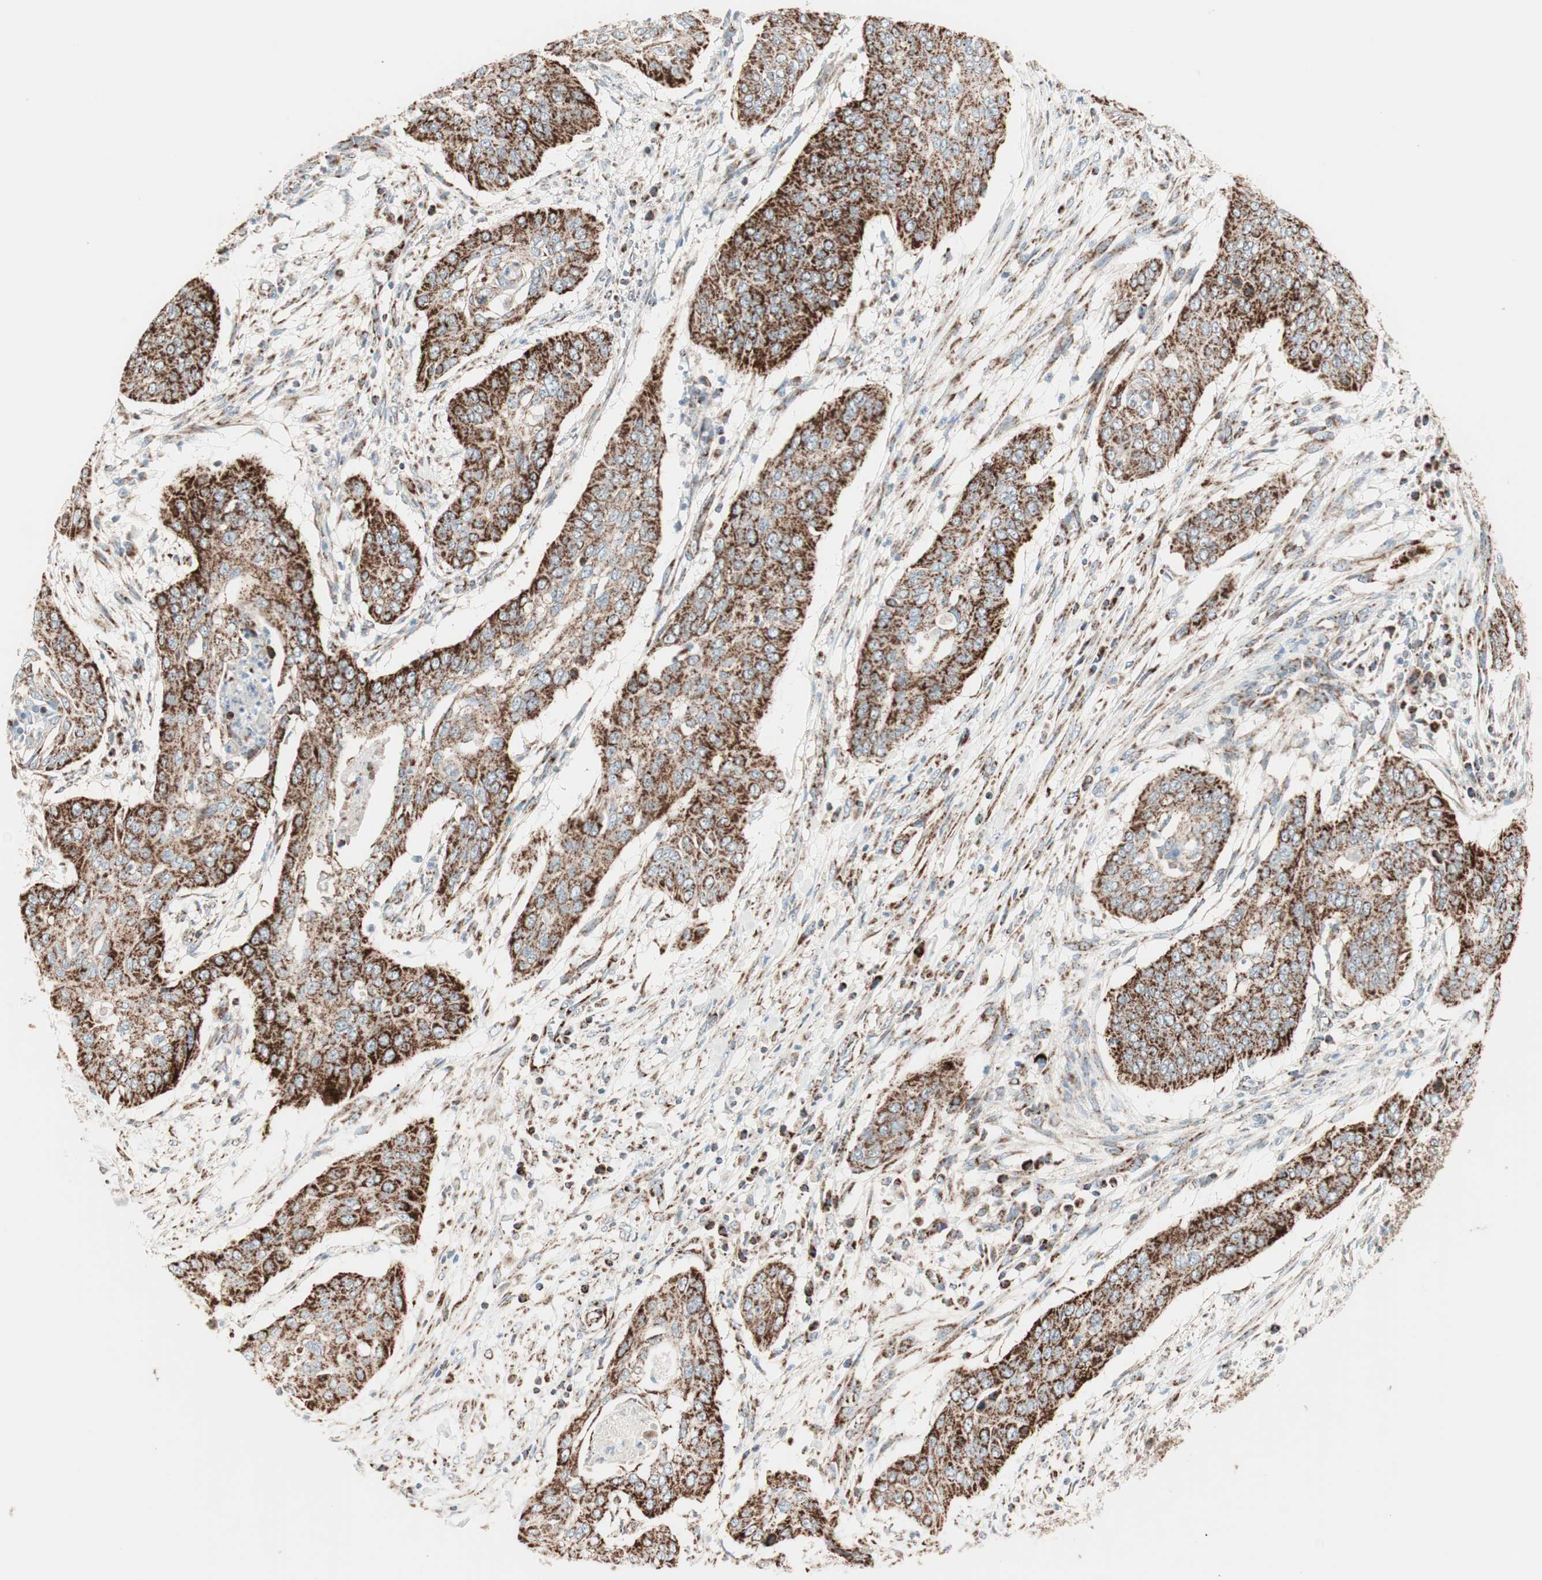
{"staining": {"intensity": "strong", "quantity": ">75%", "location": "cytoplasmic/membranous"}, "tissue": "cervical cancer", "cell_type": "Tumor cells", "image_type": "cancer", "snomed": [{"axis": "morphology", "description": "Squamous cell carcinoma, NOS"}, {"axis": "topography", "description": "Cervix"}], "caption": "A micrograph of human squamous cell carcinoma (cervical) stained for a protein exhibits strong cytoplasmic/membranous brown staining in tumor cells. The staining is performed using DAB (3,3'-diaminobenzidine) brown chromogen to label protein expression. The nuclei are counter-stained blue using hematoxylin.", "gene": "TOMM20", "patient": {"sex": "female", "age": 39}}